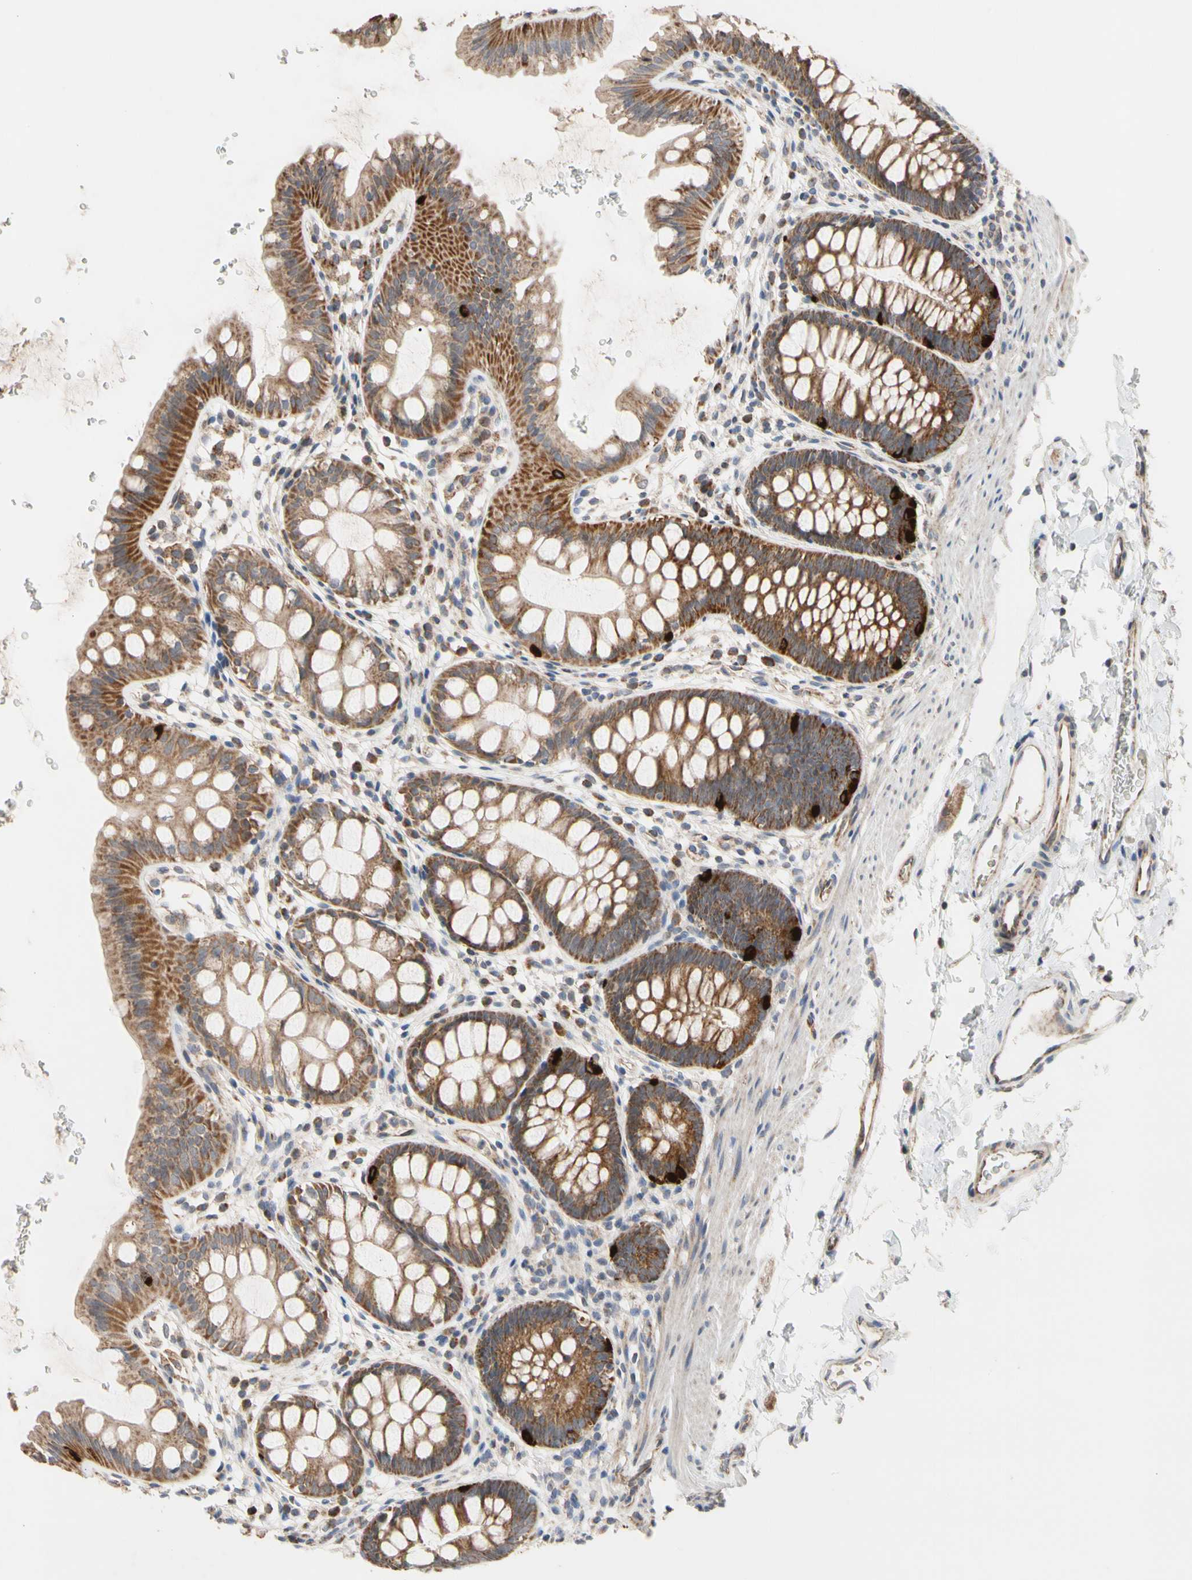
{"staining": {"intensity": "strong", "quantity": ">75%", "location": "cytoplasmic/membranous"}, "tissue": "rectum", "cell_type": "Glandular cells", "image_type": "normal", "snomed": [{"axis": "morphology", "description": "Normal tissue, NOS"}, {"axis": "topography", "description": "Rectum"}], "caption": "Immunohistochemistry (IHC) (DAB) staining of benign rectum reveals strong cytoplasmic/membranous protein staining in about >75% of glandular cells. (DAB IHC with brightfield microscopy, high magnification).", "gene": "GPD2", "patient": {"sex": "female", "age": 24}}